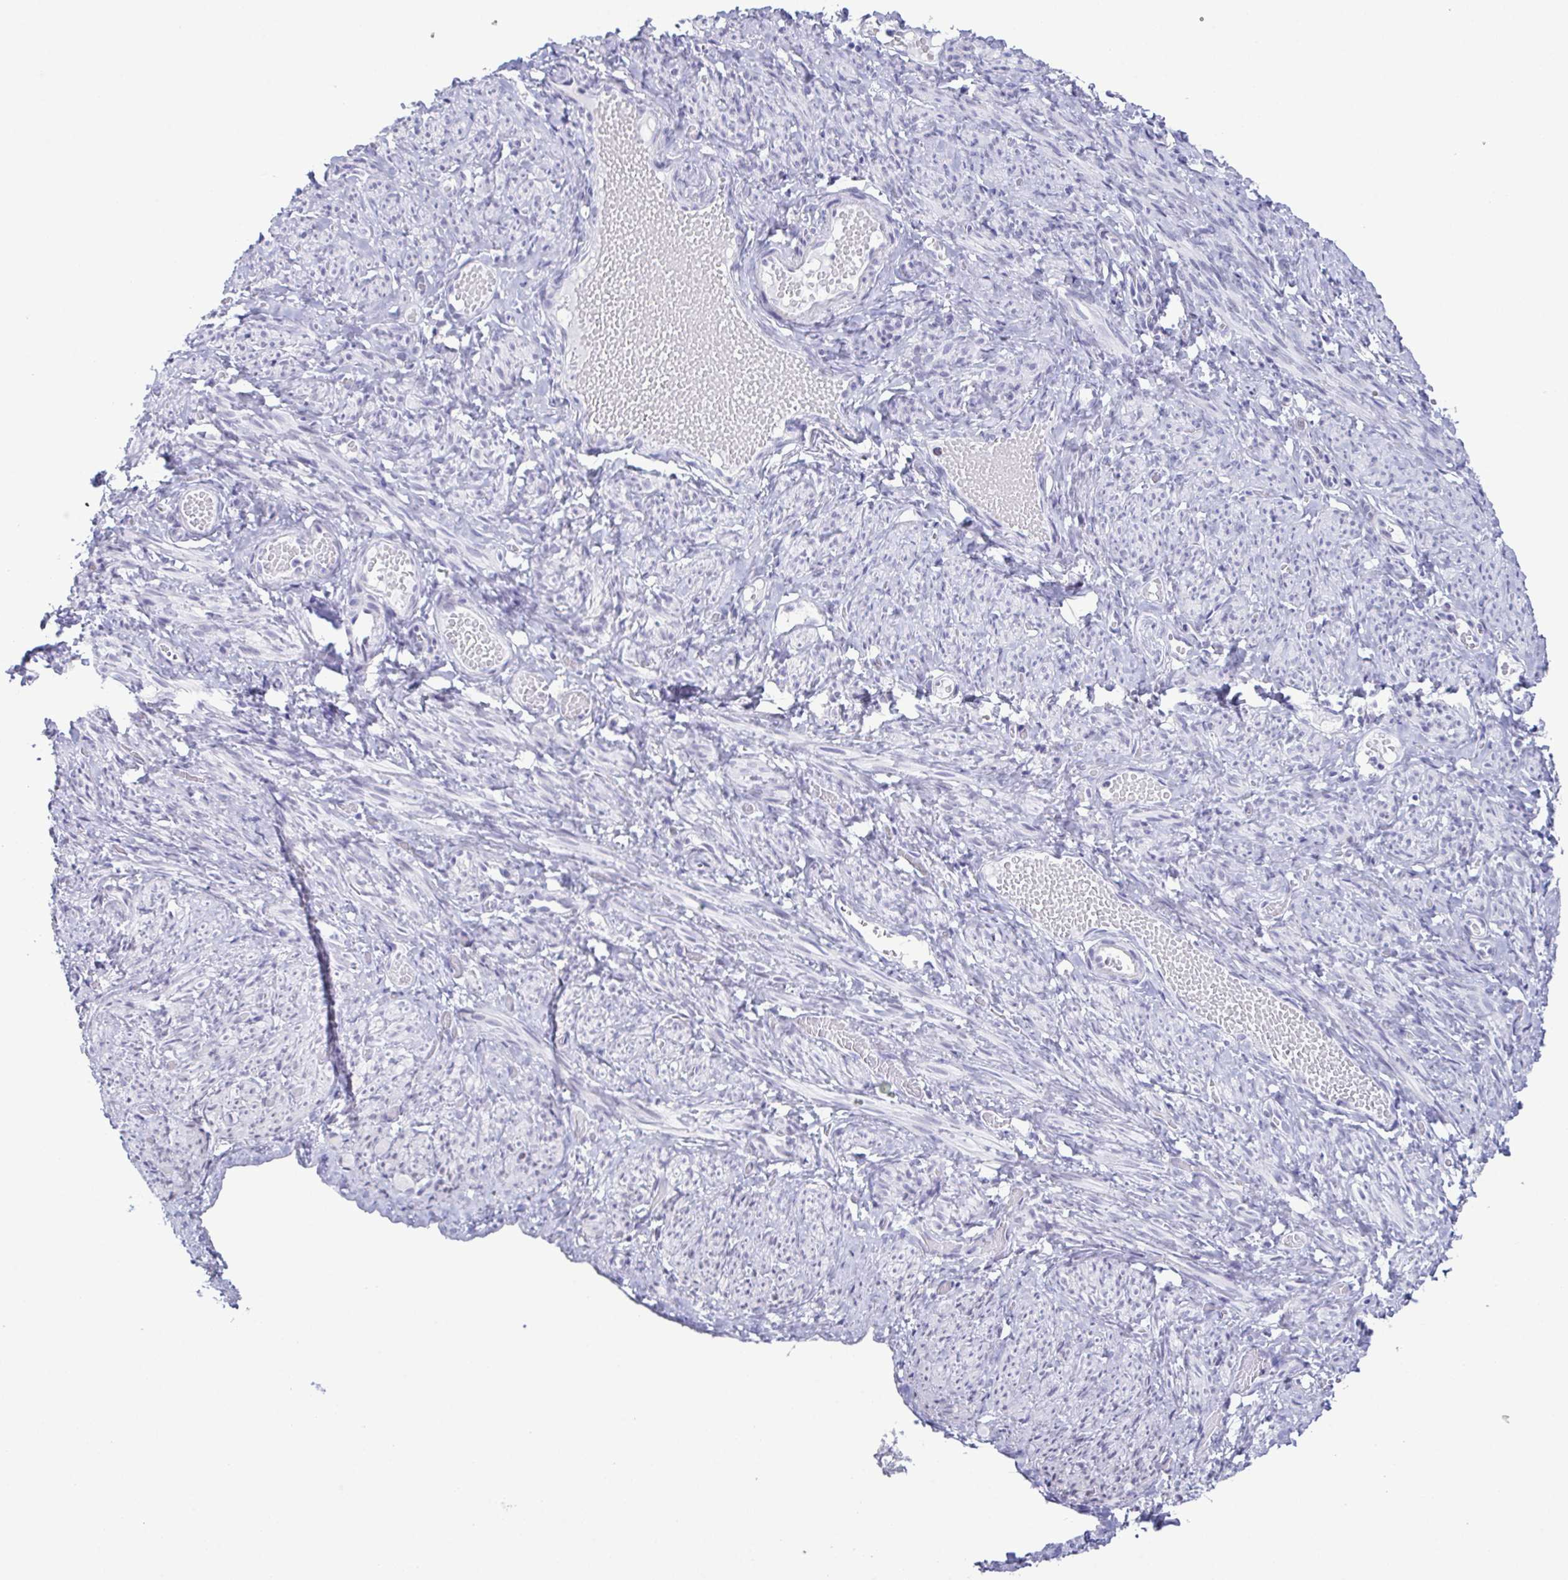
{"staining": {"intensity": "negative", "quantity": "none", "location": "none"}, "tissue": "smooth muscle", "cell_type": "Smooth muscle cells", "image_type": "normal", "snomed": [{"axis": "morphology", "description": "Normal tissue, NOS"}, {"axis": "topography", "description": "Smooth muscle"}], "caption": "DAB immunohistochemical staining of benign smooth muscle reveals no significant positivity in smooth muscle cells. (DAB IHC with hematoxylin counter stain).", "gene": "SUGP2", "patient": {"sex": "female", "age": 65}}